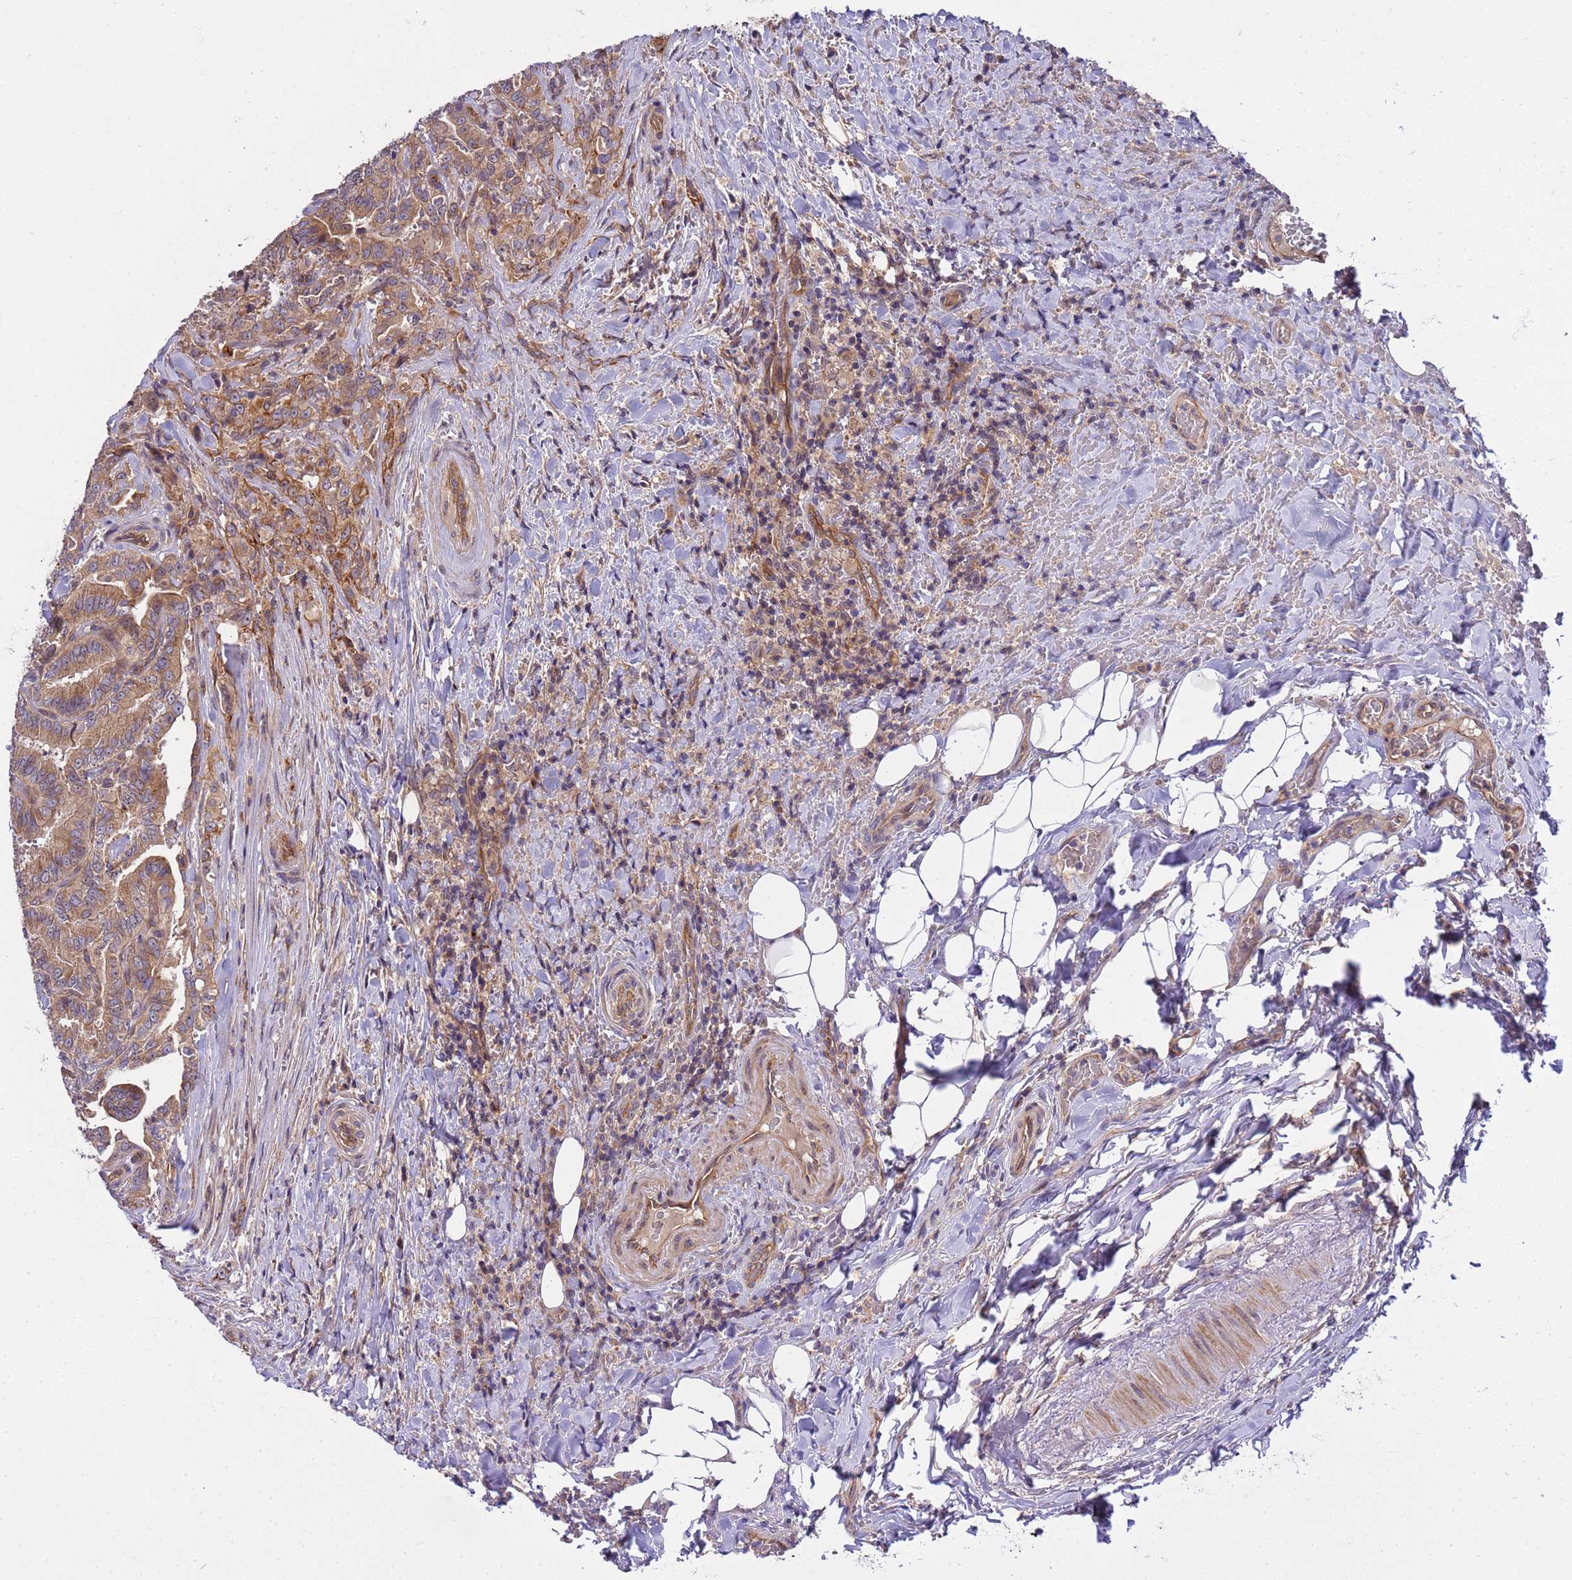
{"staining": {"intensity": "moderate", "quantity": ">75%", "location": "cytoplasmic/membranous"}, "tissue": "thyroid cancer", "cell_type": "Tumor cells", "image_type": "cancer", "snomed": [{"axis": "morphology", "description": "Papillary adenocarcinoma, NOS"}, {"axis": "topography", "description": "Thyroid gland"}], "caption": "IHC histopathology image of neoplastic tissue: thyroid papillary adenocarcinoma stained using IHC exhibits medium levels of moderate protein expression localized specifically in the cytoplasmic/membranous of tumor cells, appearing as a cytoplasmic/membranous brown color.", "gene": "SMCO3", "patient": {"sex": "male", "age": 61}}